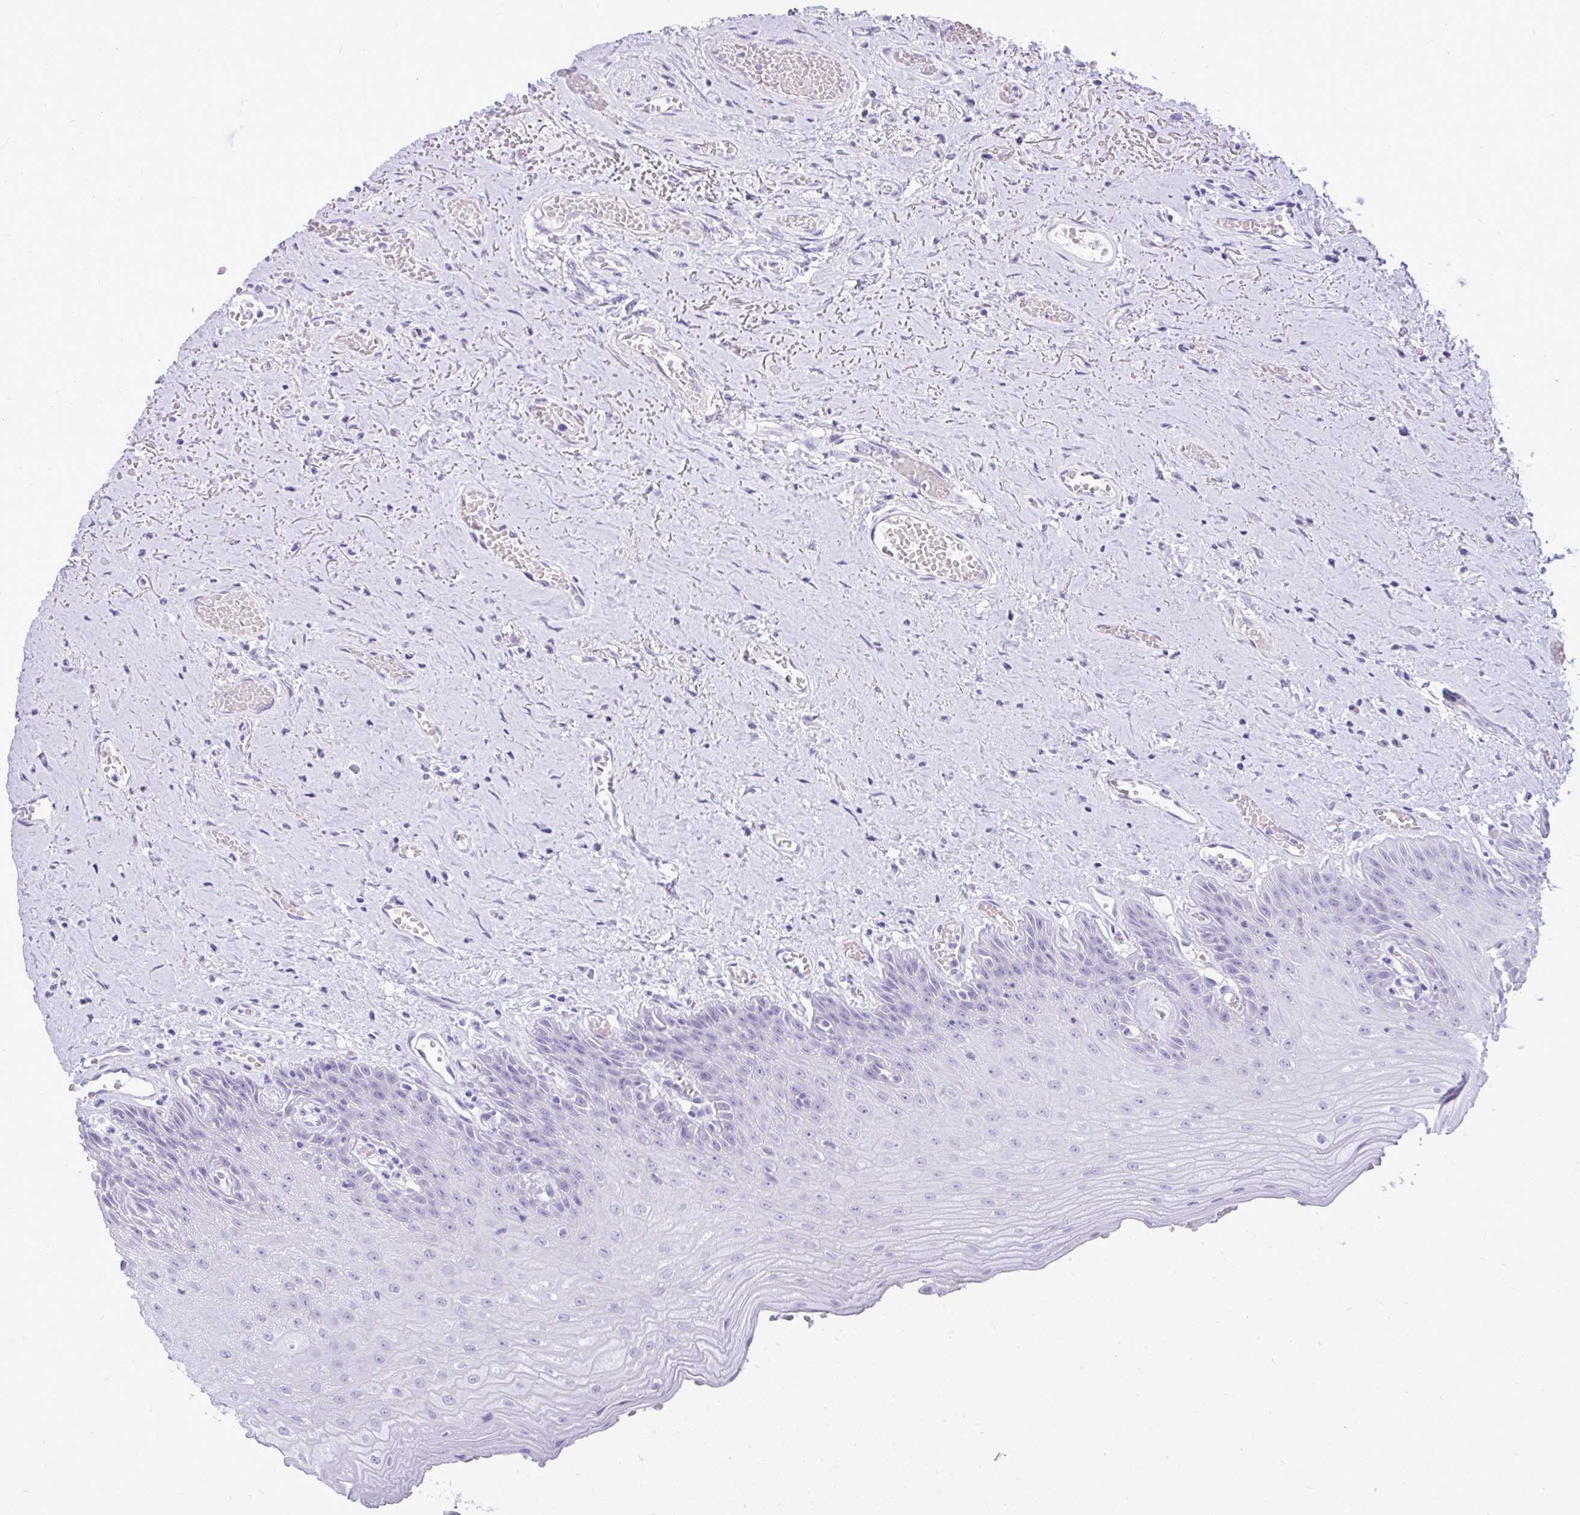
{"staining": {"intensity": "moderate", "quantity": "<25%", "location": "cytoplasmic/membranous"}, "tissue": "oral mucosa", "cell_type": "Squamous epithelial cells", "image_type": "normal", "snomed": [{"axis": "morphology", "description": "Normal tissue, NOS"}, {"axis": "morphology", "description": "Squamous cell carcinoma, NOS"}, {"axis": "topography", "description": "Oral tissue"}, {"axis": "topography", "description": "Peripheral nerve tissue"}, {"axis": "topography", "description": "Head-Neck"}], "caption": "Brown immunohistochemical staining in benign human oral mucosa shows moderate cytoplasmic/membranous staining in about <25% of squamous epithelial cells. (brown staining indicates protein expression, while blue staining denotes nuclei).", "gene": "PRM2", "patient": {"sex": "female", "age": 59}}